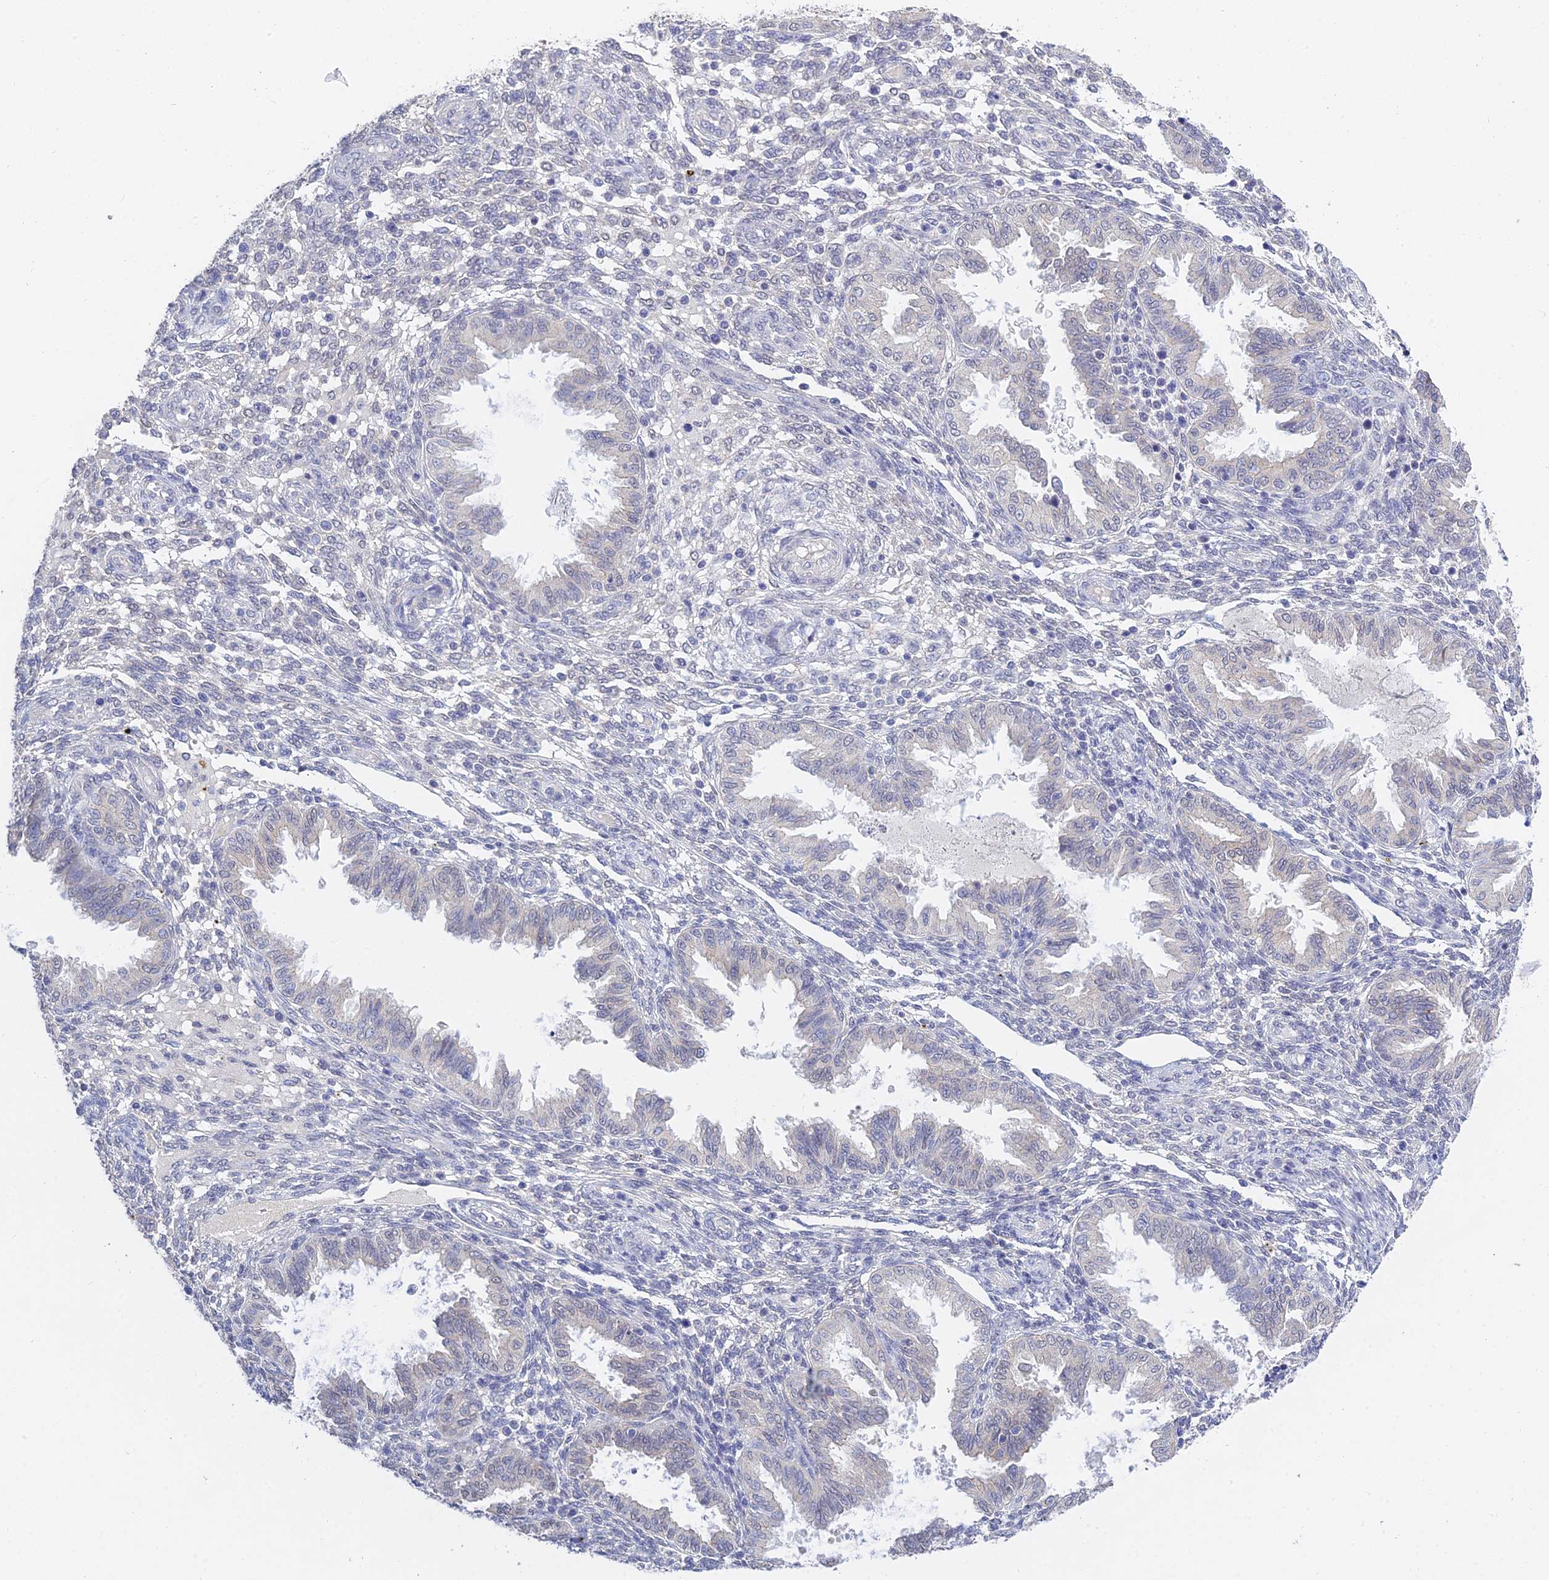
{"staining": {"intensity": "negative", "quantity": "none", "location": "none"}, "tissue": "endometrium", "cell_type": "Cells in endometrial stroma", "image_type": "normal", "snomed": [{"axis": "morphology", "description": "Normal tissue, NOS"}, {"axis": "topography", "description": "Endometrium"}], "caption": "Immunohistochemical staining of normal human endometrium shows no significant expression in cells in endometrial stroma.", "gene": "HOXB1", "patient": {"sex": "female", "age": 33}}